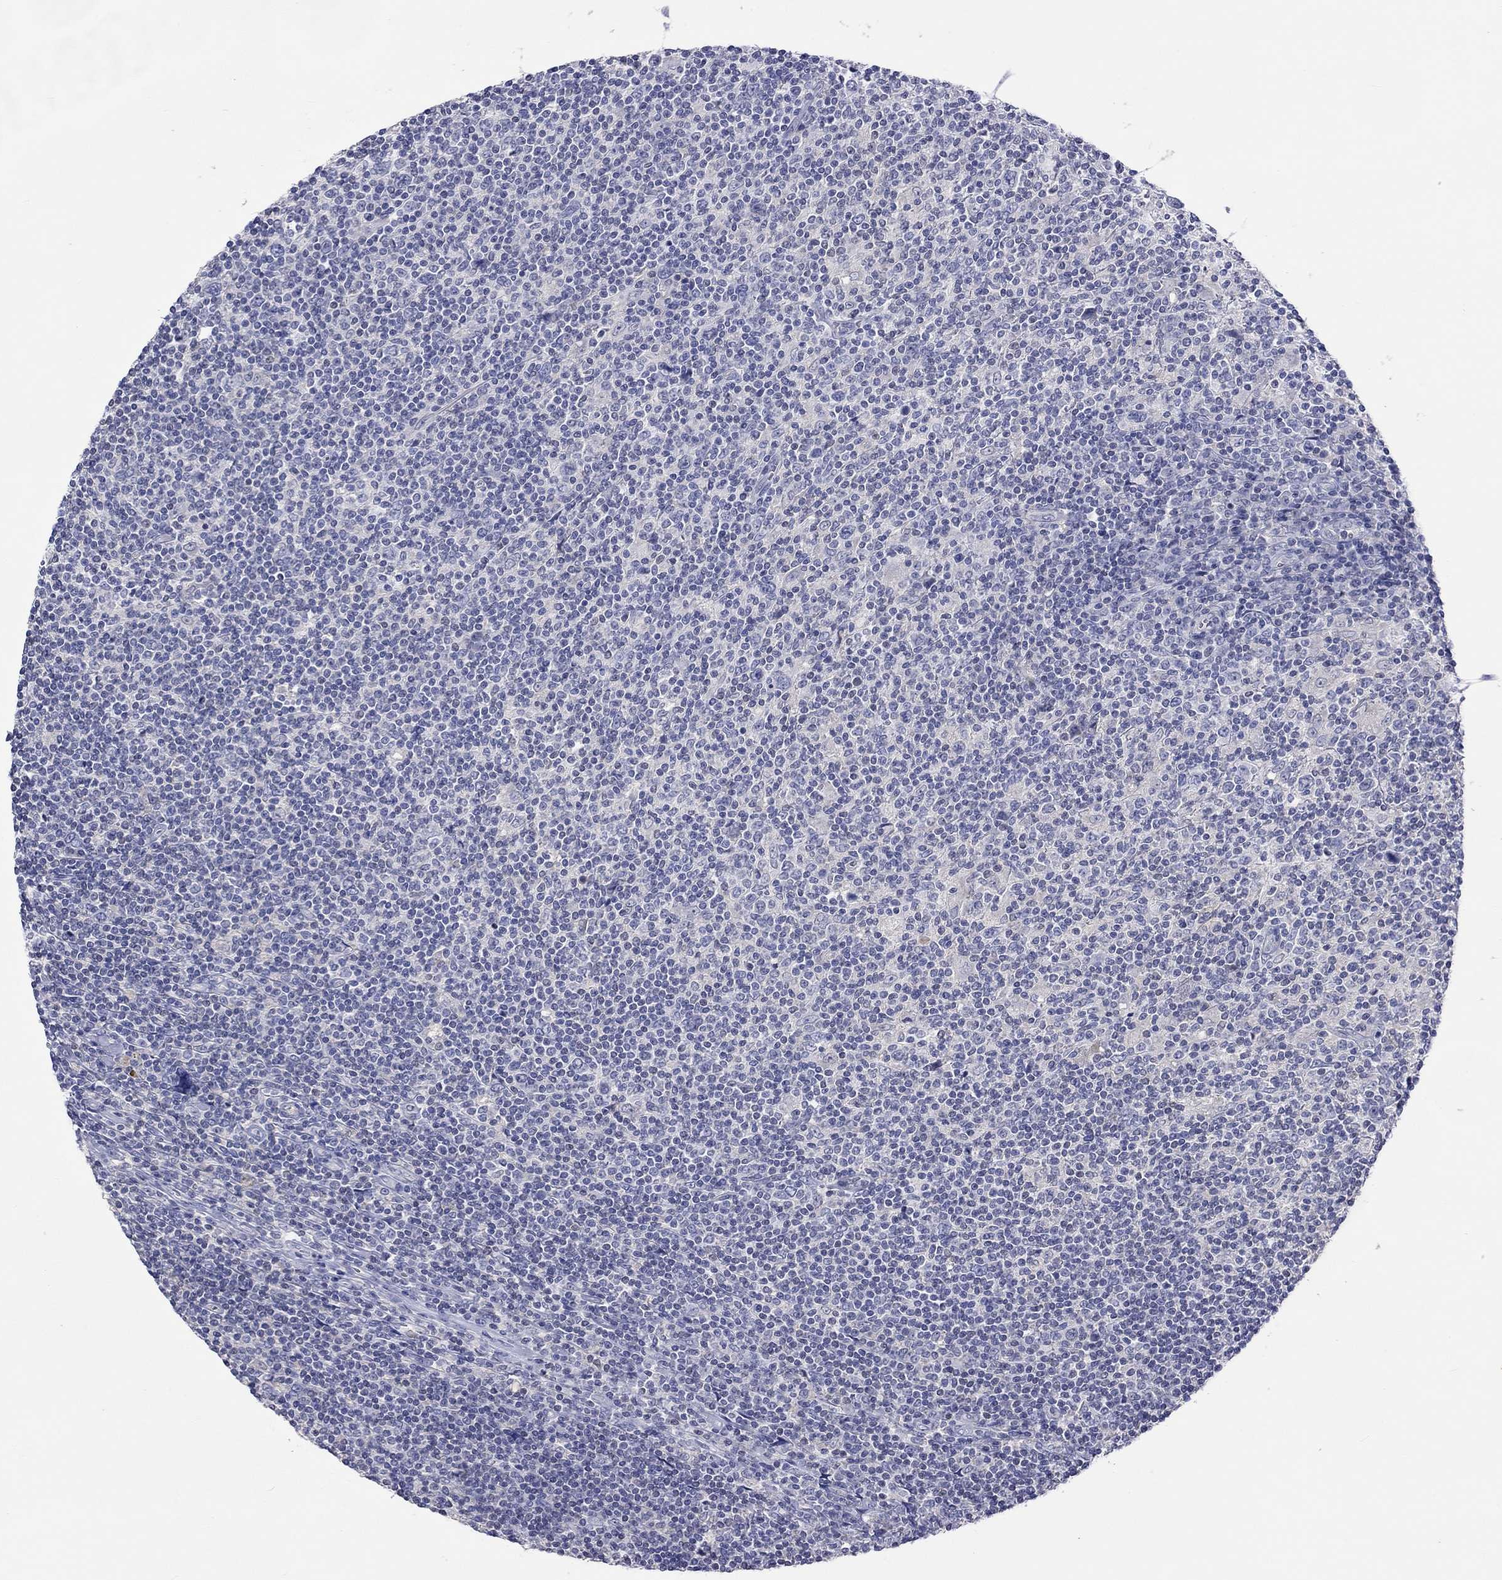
{"staining": {"intensity": "negative", "quantity": "none", "location": "none"}, "tissue": "lymphoma", "cell_type": "Tumor cells", "image_type": "cancer", "snomed": [{"axis": "morphology", "description": "Hodgkin's disease, NOS"}, {"axis": "topography", "description": "Lymph node"}], "caption": "Tumor cells show no significant protein expression in Hodgkin's disease. The staining is performed using DAB (3,3'-diaminobenzidine) brown chromogen with nuclei counter-stained in using hematoxylin.", "gene": "LRFN4", "patient": {"sex": "male", "age": 40}}